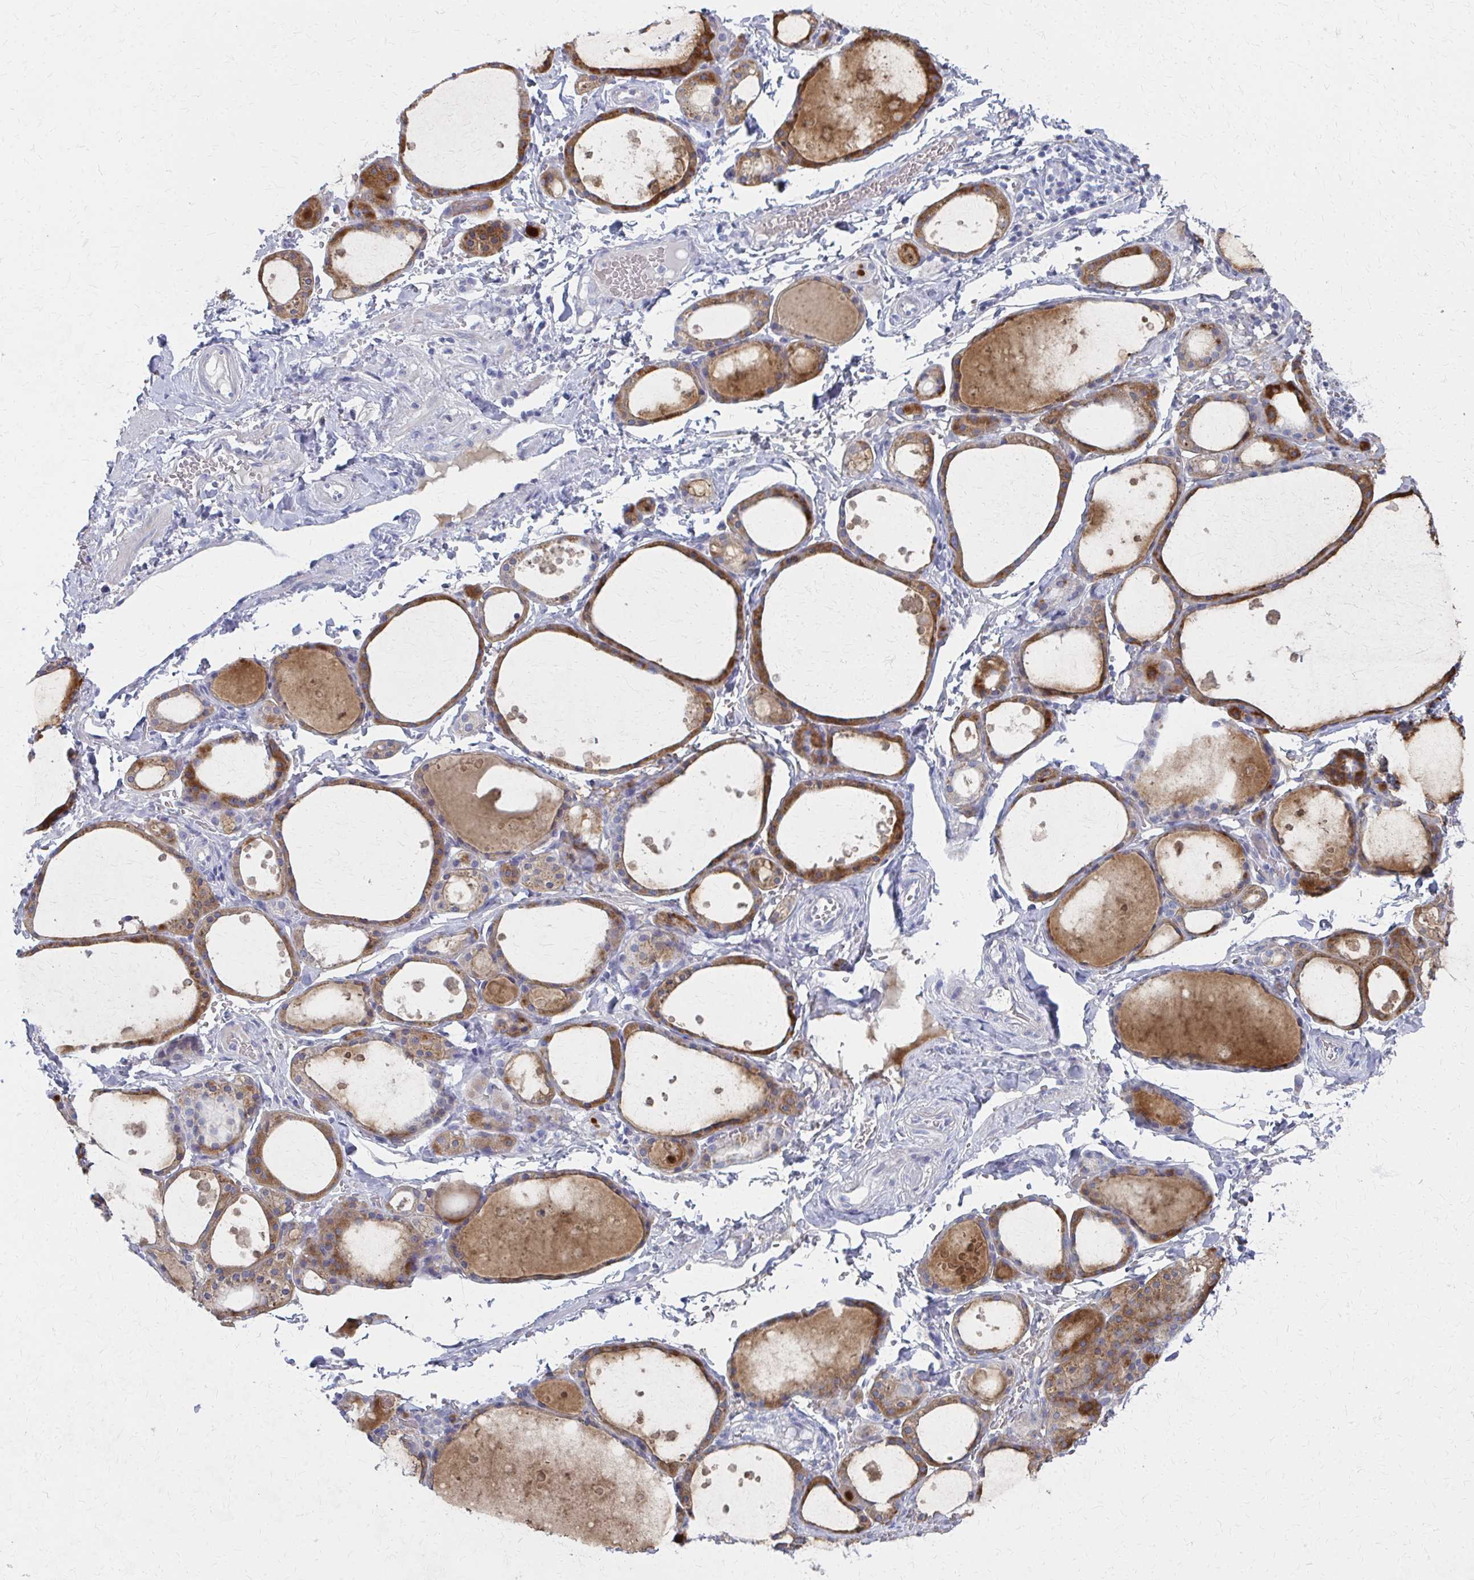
{"staining": {"intensity": "moderate", "quantity": "25%-75%", "location": "cytoplasmic/membranous"}, "tissue": "thyroid gland", "cell_type": "Glandular cells", "image_type": "normal", "snomed": [{"axis": "morphology", "description": "Normal tissue, NOS"}, {"axis": "topography", "description": "Thyroid gland"}], "caption": "High-magnification brightfield microscopy of normal thyroid gland stained with DAB (3,3'-diaminobenzidine) (brown) and counterstained with hematoxylin (blue). glandular cells exhibit moderate cytoplasmic/membranous staining is present in about25%-75% of cells. (brown staining indicates protein expression, while blue staining denotes nuclei).", "gene": "MS4A2", "patient": {"sex": "male", "age": 68}}